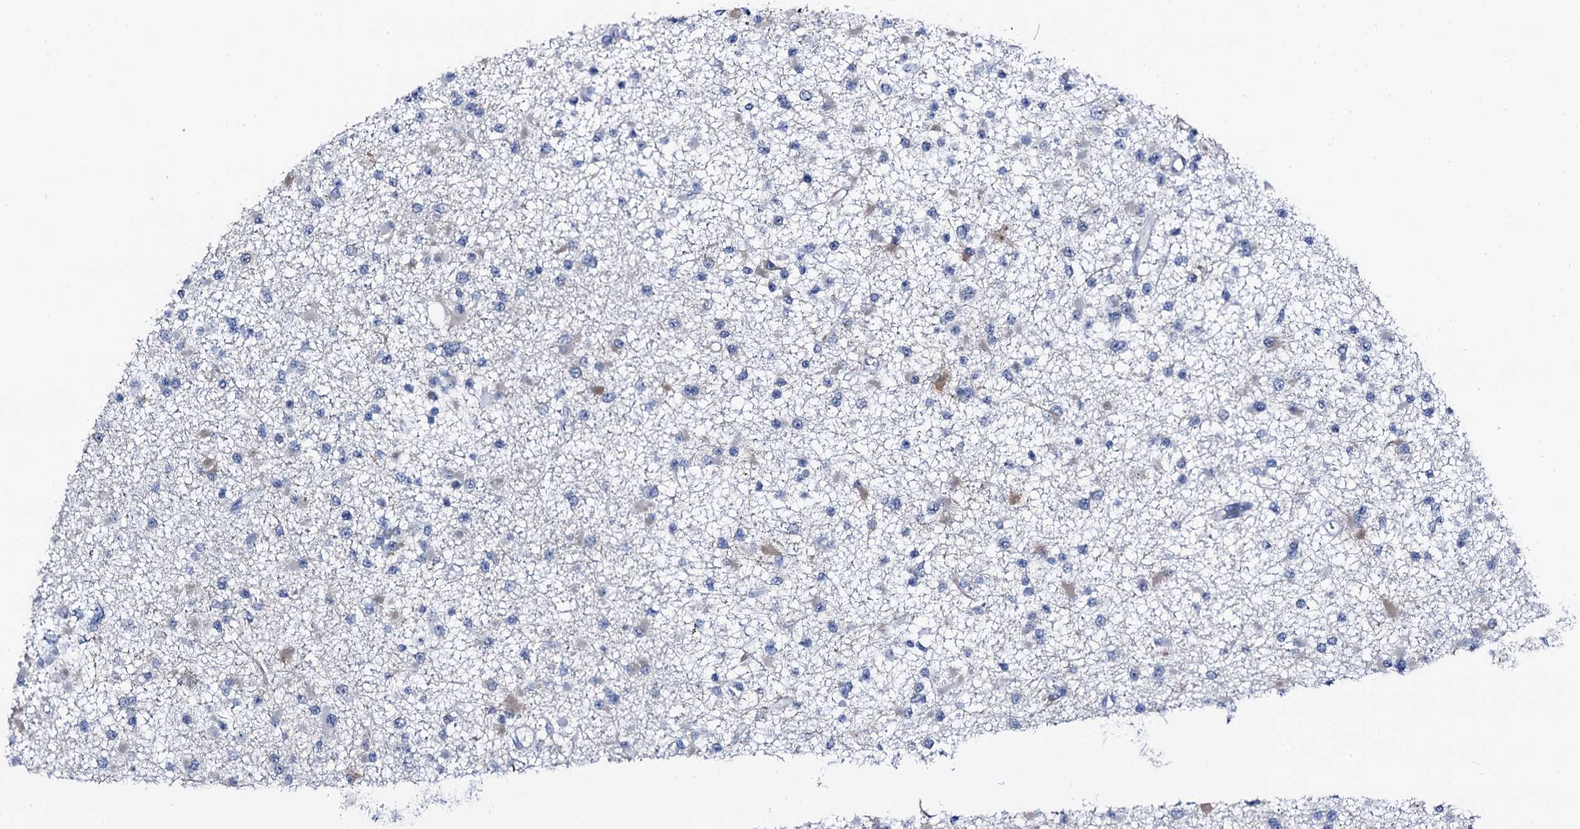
{"staining": {"intensity": "negative", "quantity": "none", "location": "none"}, "tissue": "glioma", "cell_type": "Tumor cells", "image_type": "cancer", "snomed": [{"axis": "morphology", "description": "Glioma, malignant, Low grade"}, {"axis": "topography", "description": "Brain"}], "caption": "The histopathology image reveals no staining of tumor cells in glioma.", "gene": "TRAFD1", "patient": {"sex": "female", "age": 22}}